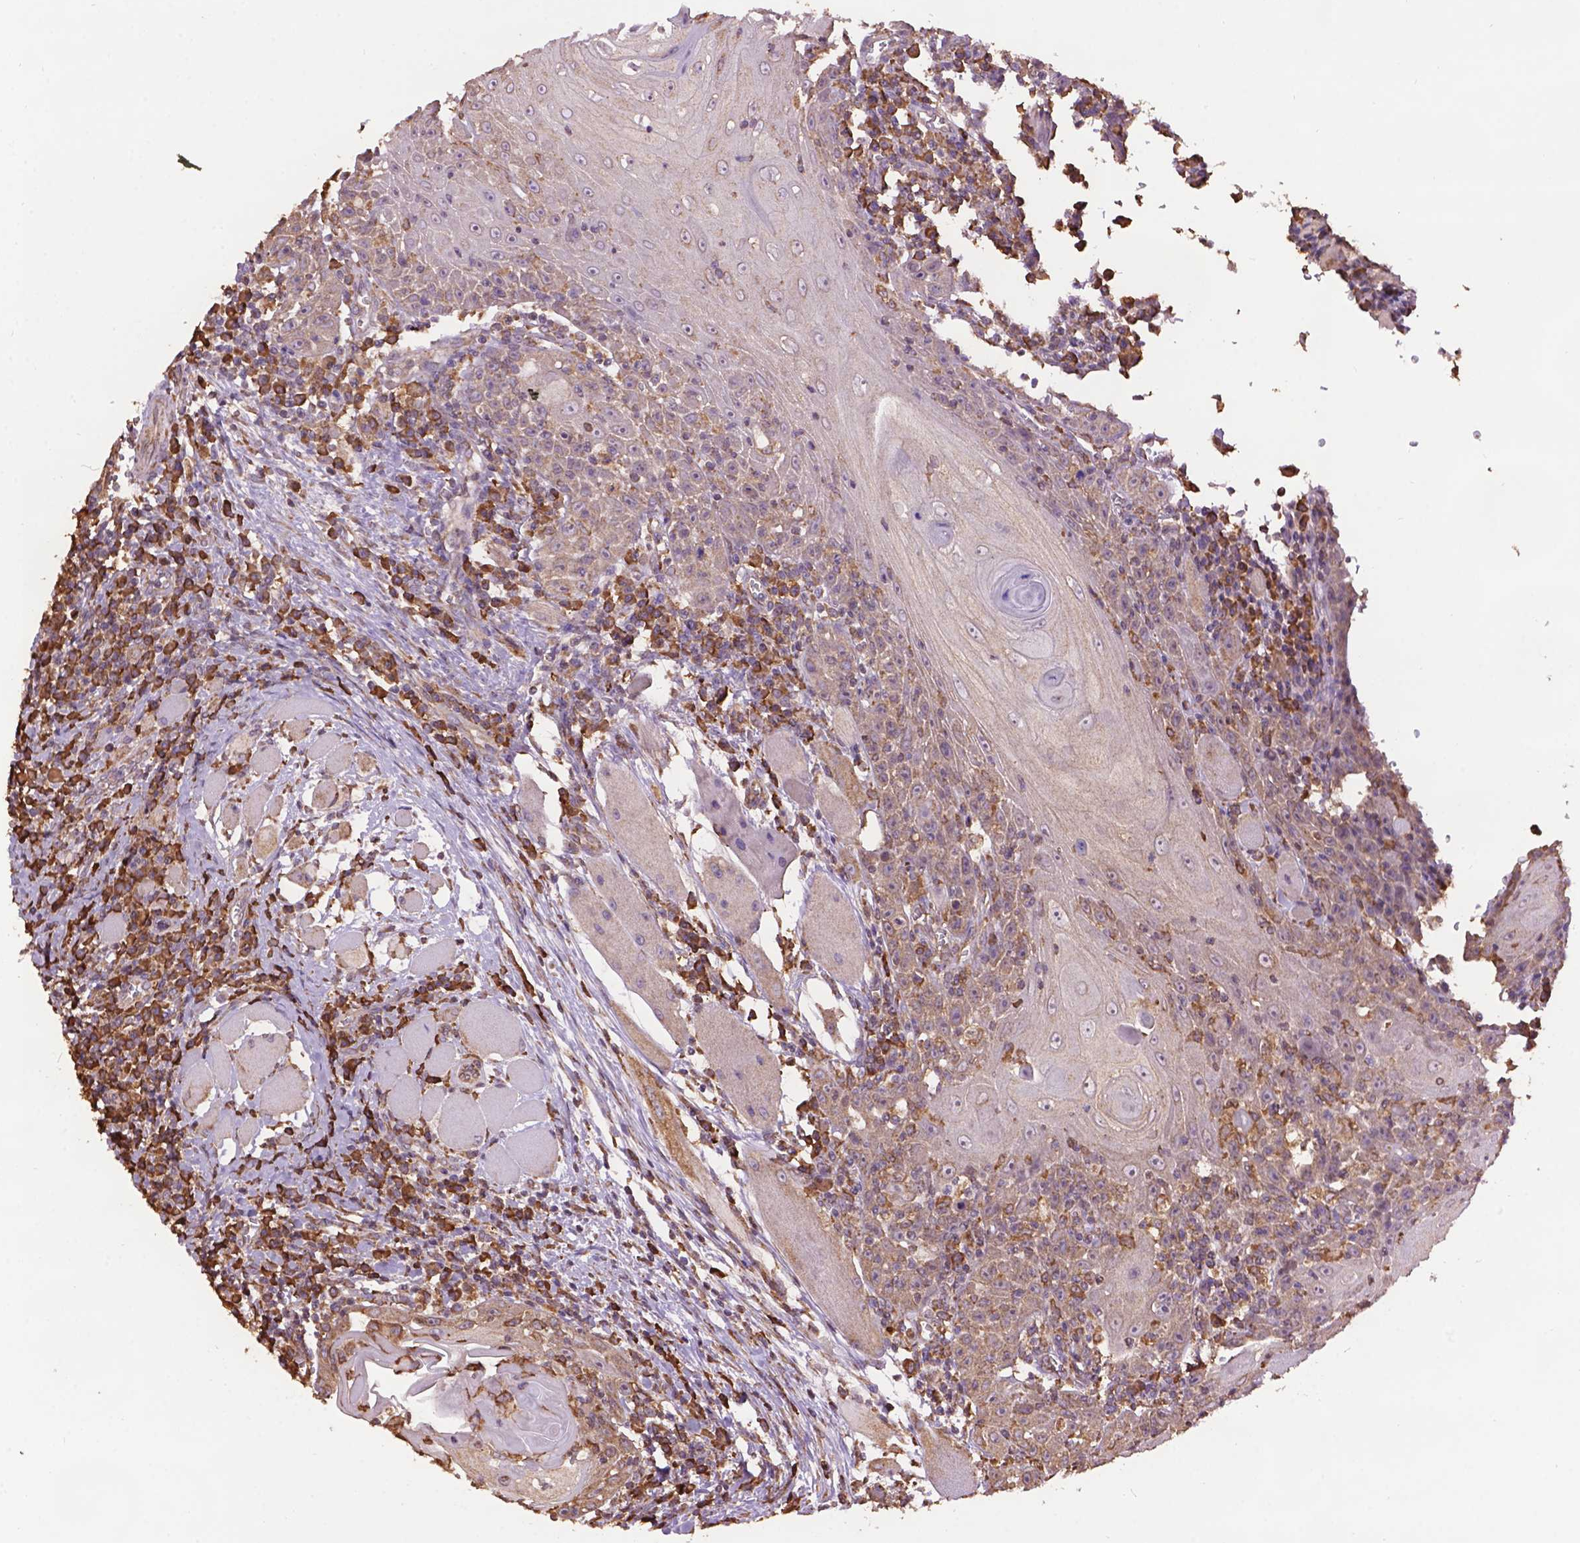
{"staining": {"intensity": "weak", "quantity": "25%-75%", "location": "cytoplasmic/membranous"}, "tissue": "head and neck cancer", "cell_type": "Tumor cells", "image_type": "cancer", "snomed": [{"axis": "morphology", "description": "Normal tissue, NOS"}, {"axis": "morphology", "description": "Squamous cell carcinoma, NOS"}, {"axis": "topography", "description": "Oral tissue"}, {"axis": "topography", "description": "Head-Neck"}], "caption": "Human squamous cell carcinoma (head and neck) stained for a protein (brown) exhibits weak cytoplasmic/membranous positive expression in approximately 25%-75% of tumor cells.", "gene": "PPP2R5E", "patient": {"sex": "male", "age": 52}}